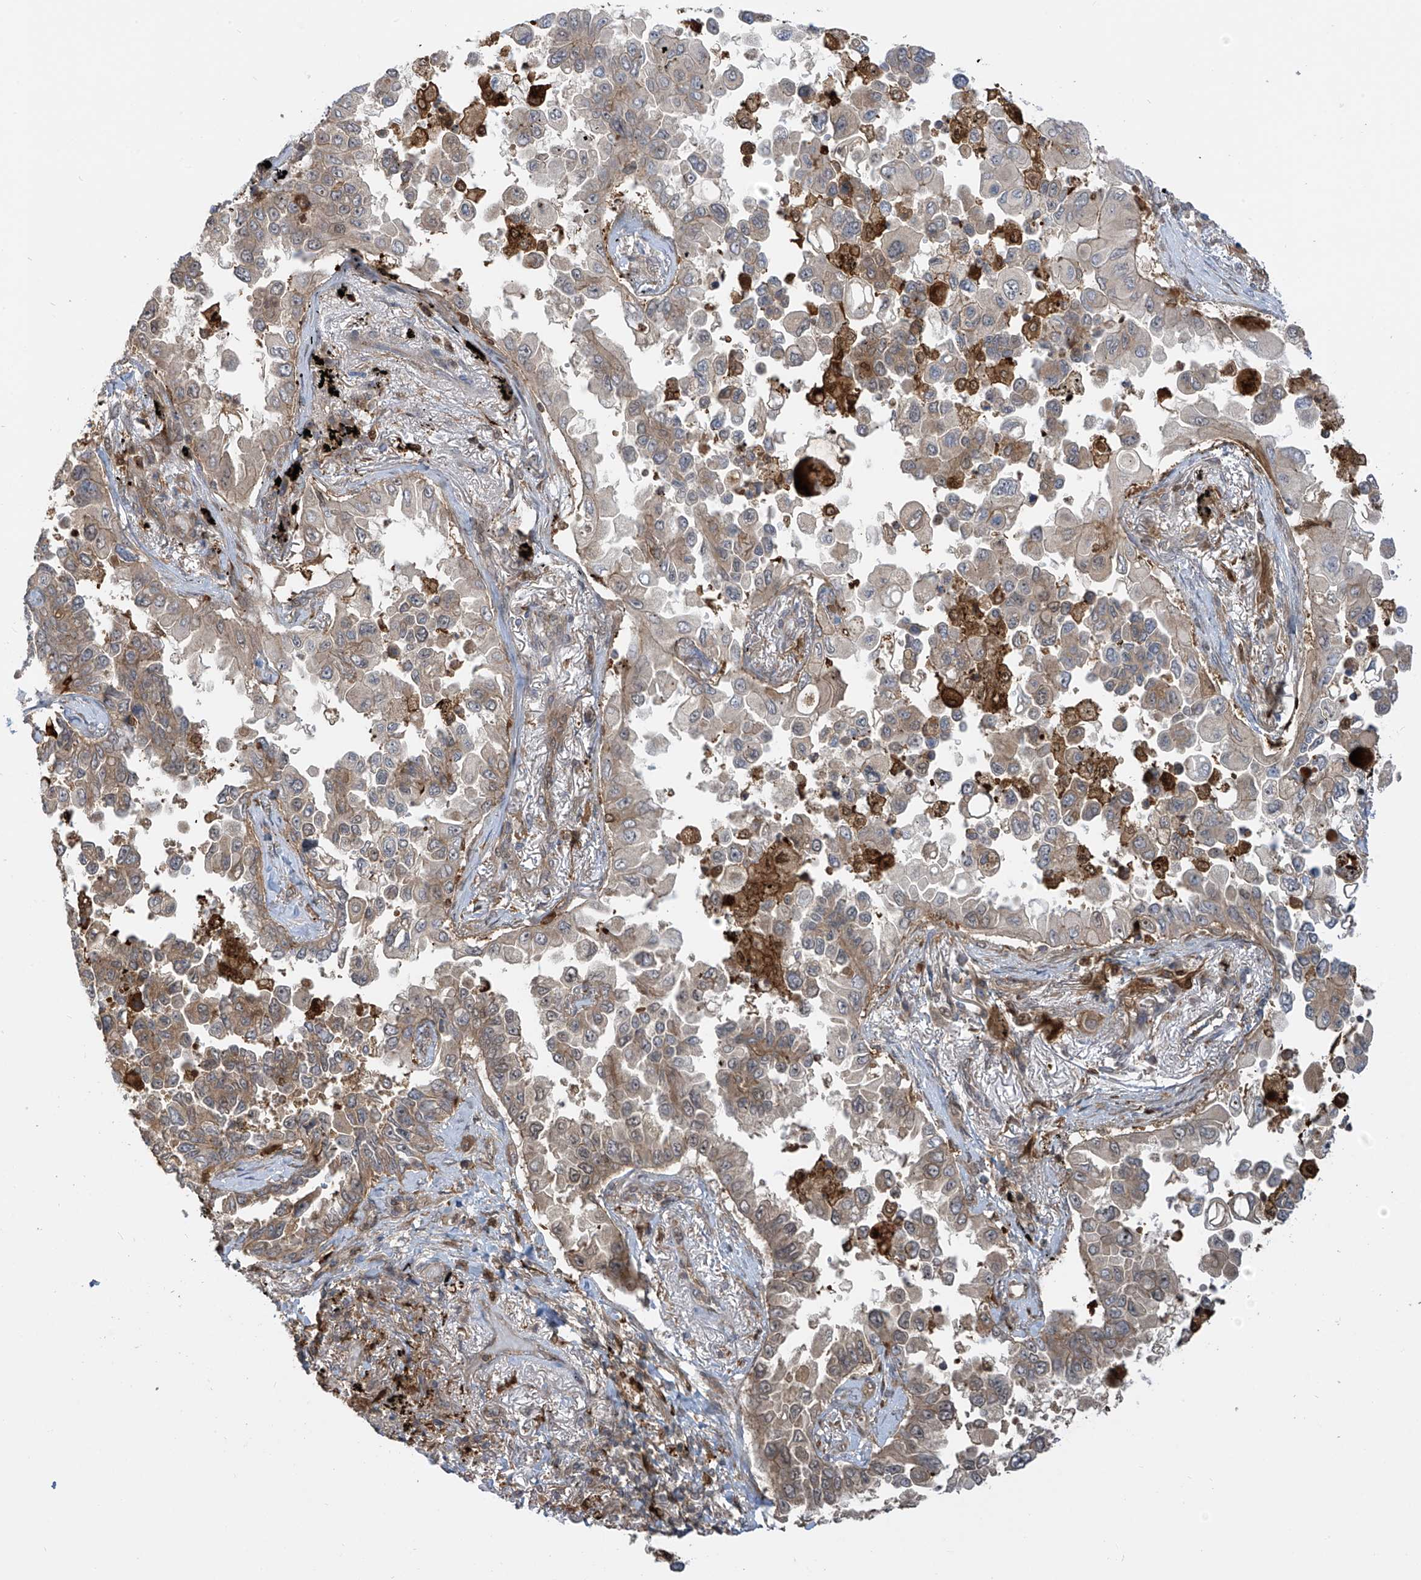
{"staining": {"intensity": "weak", "quantity": "25%-75%", "location": "cytoplasmic/membranous"}, "tissue": "lung cancer", "cell_type": "Tumor cells", "image_type": "cancer", "snomed": [{"axis": "morphology", "description": "Adenocarcinoma, NOS"}, {"axis": "topography", "description": "Lung"}], "caption": "Tumor cells display low levels of weak cytoplasmic/membranous staining in about 25%-75% of cells in human lung adenocarcinoma.", "gene": "ATAD2B", "patient": {"sex": "female", "age": 67}}